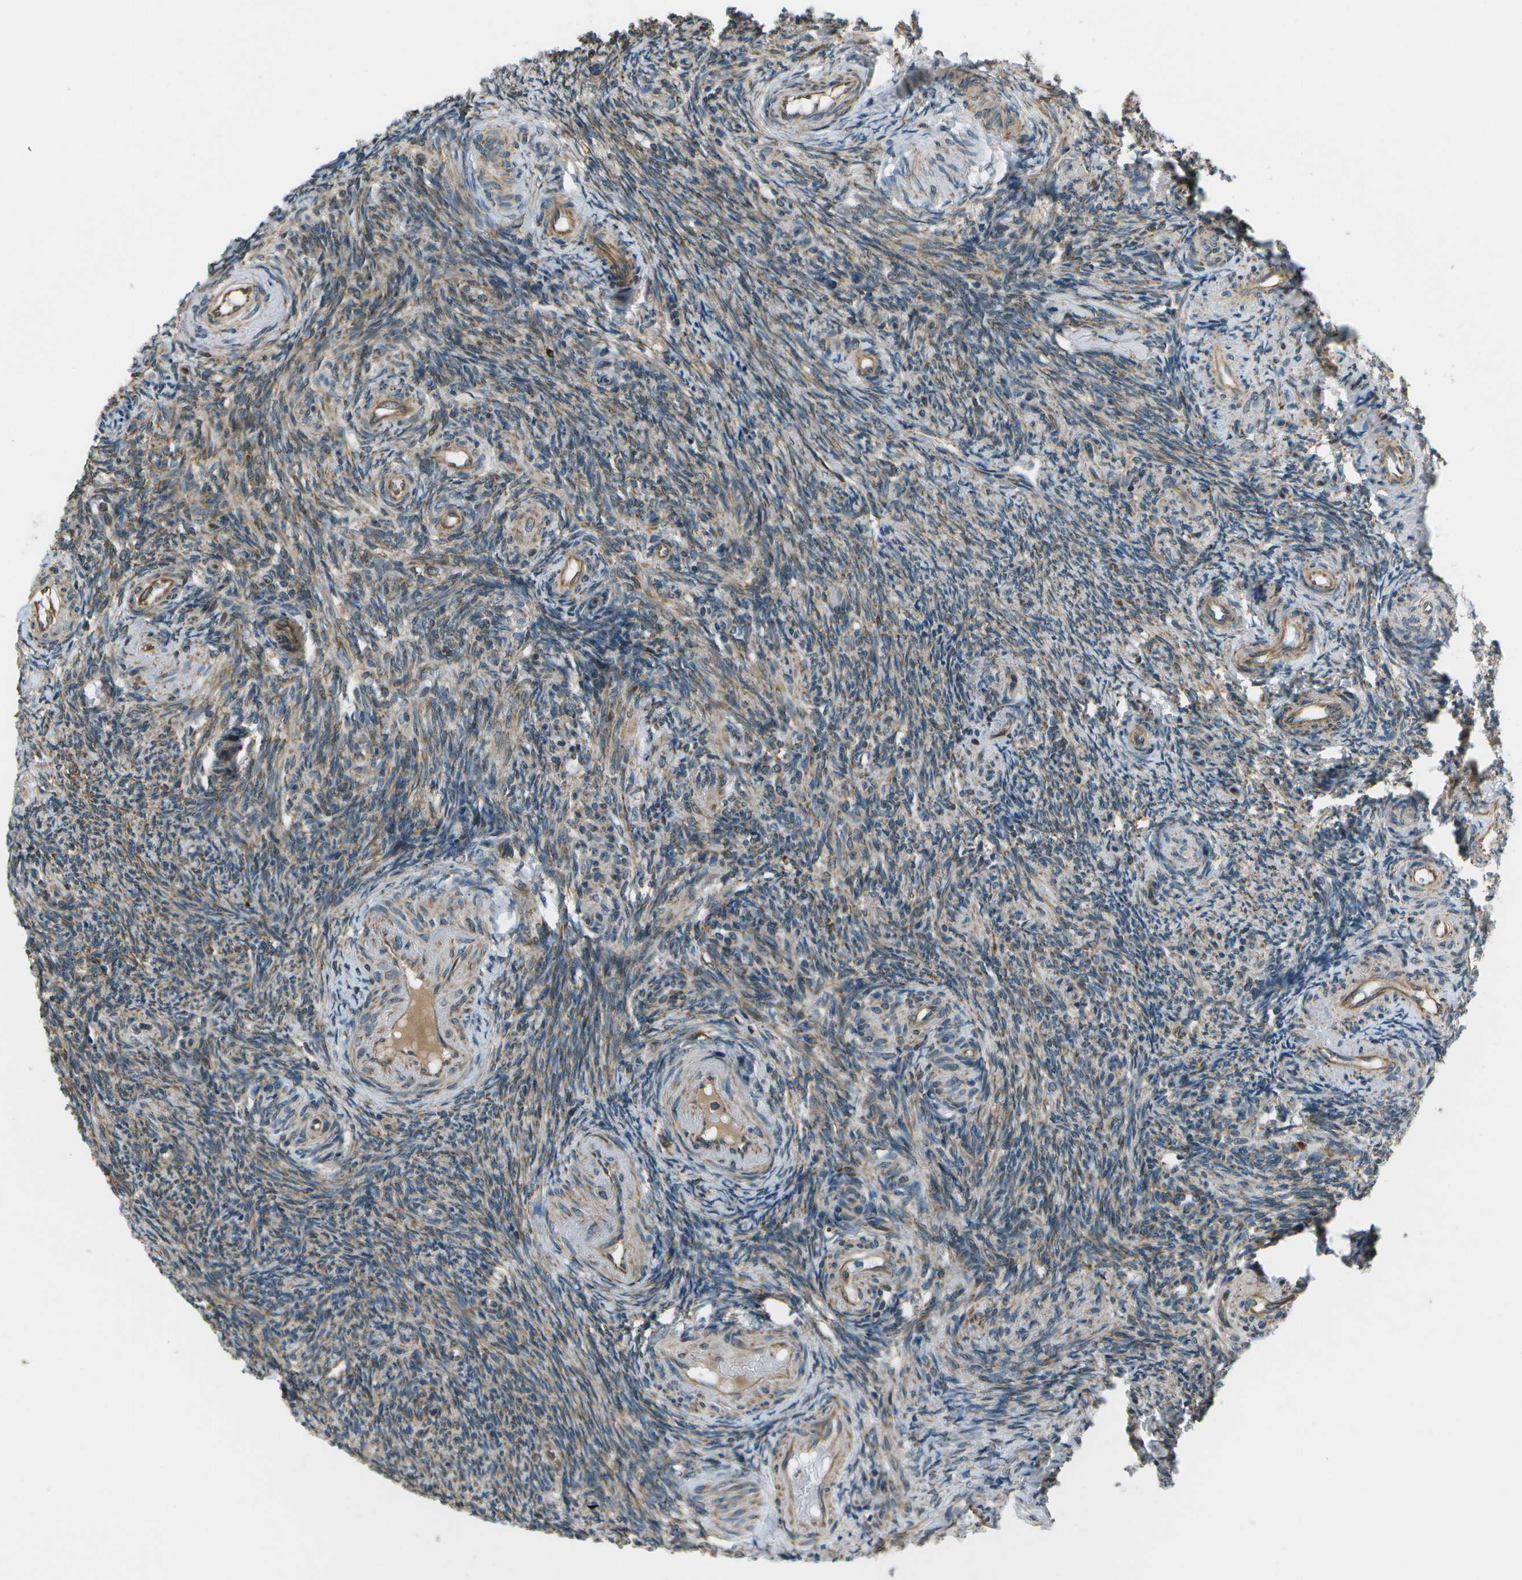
{"staining": {"intensity": "moderate", "quantity": ">75%", "location": "cytoplasmic/membranous"}, "tissue": "ovary", "cell_type": "Follicle cells", "image_type": "normal", "snomed": [{"axis": "morphology", "description": "Normal tissue, NOS"}, {"axis": "topography", "description": "Ovary"}], "caption": "Immunohistochemical staining of unremarkable human ovary reveals moderate cytoplasmic/membranous protein expression in approximately >75% of follicle cells. Immunohistochemistry stains the protein in brown and the nuclei are stained blue.", "gene": "EIF2AK1", "patient": {"sex": "female", "age": 41}}